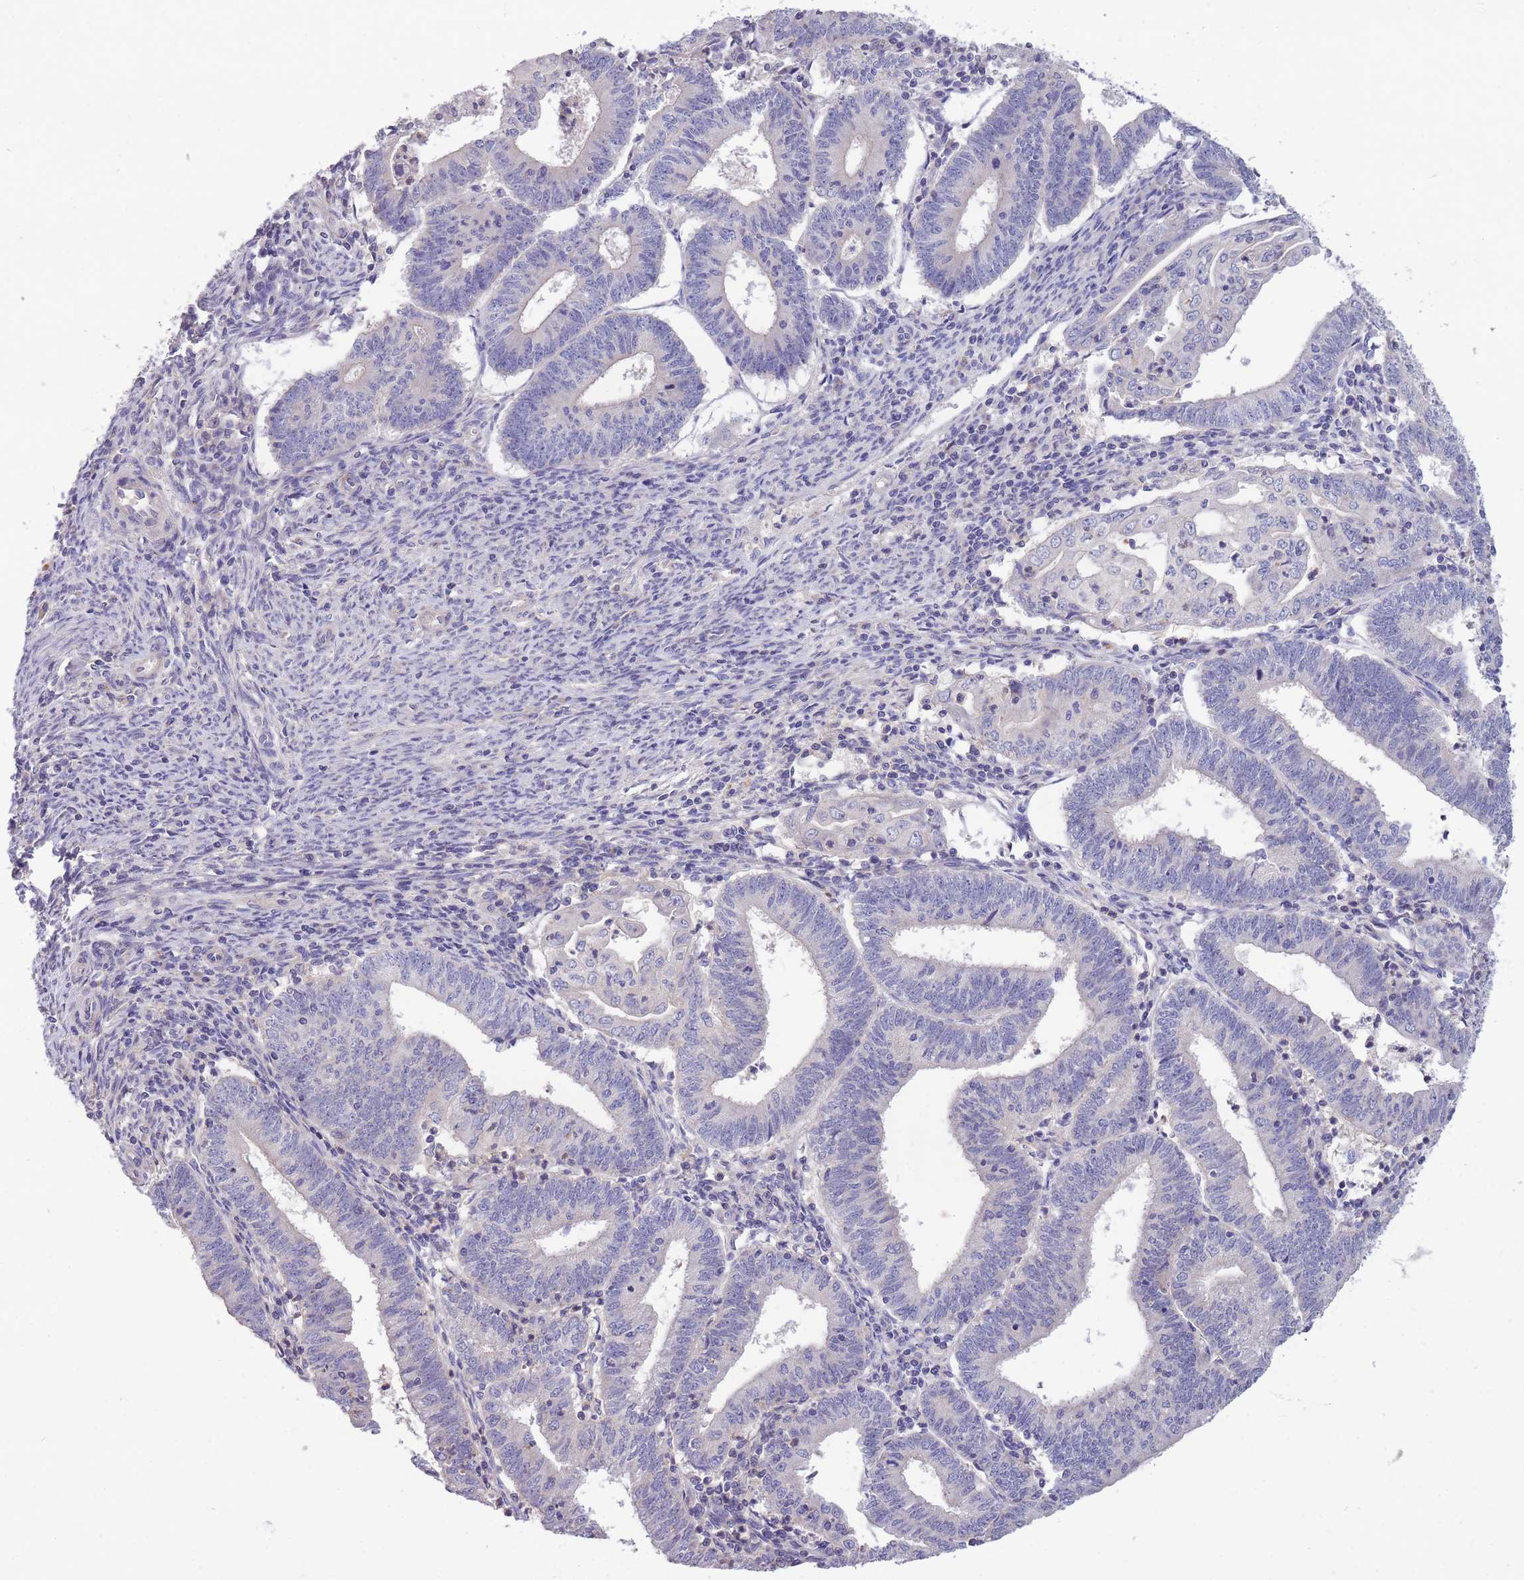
{"staining": {"intensity": "negative", "quantity": "none", "location": "none"}, "tissue": "endometrial cancer", "cell_type": "Tumor cells", "image_type": "cancer", "snomed": [{"axis": "morphology", "description": "Adenocarcinoma, NOS"}, {"axis": "topography", "description": "Endometrium"}], "caption": "A high-resolution micrograph shows immunohistochemistry (IHC) staining of endometrial adenocarcinoma, which demonstrates no significant expression in tumor cells.", "gene": "OR5T1", "patient": {"sex": "female", "age": 60}}